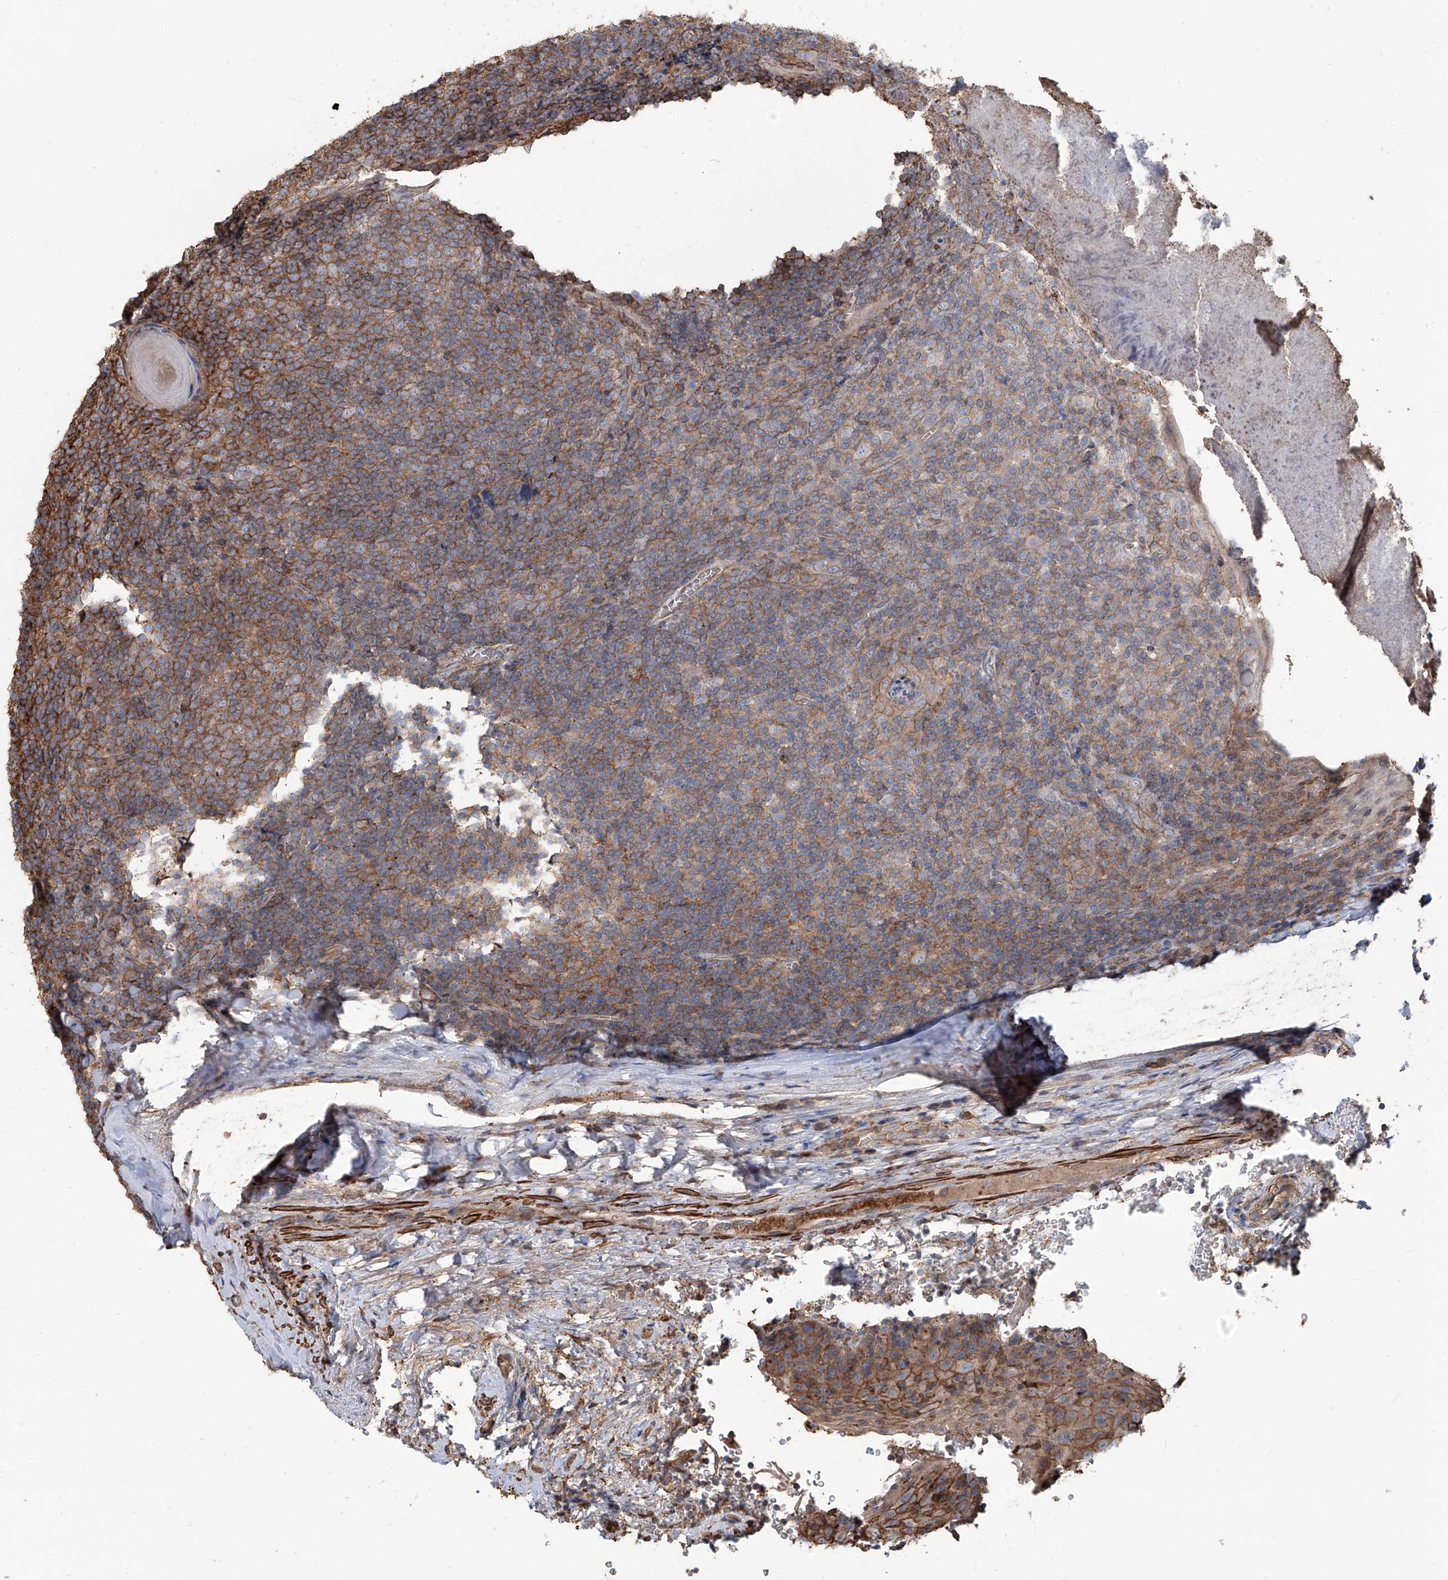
{"staining": {"intensity": "weak", "quantity": "25%-75%", "location": "cytoplasmic/membranous"}, "tissue": "tonsil", "cell_type": "Germinal center cells", "image_type": "normal", "snomed": [{"axis": "morphology", "description": "Normal tissue, NOS"}, {"axis": "topography", "description": "Tonsil"}], "caption": "Brown immunohistochemical staining in benign tonsil shows weak cytoplasmic/membranous positivity in about 25%-75% of germinal center cells.", "gene": "PIEZO2", "patient": {"sex": "male", "age": 37}}